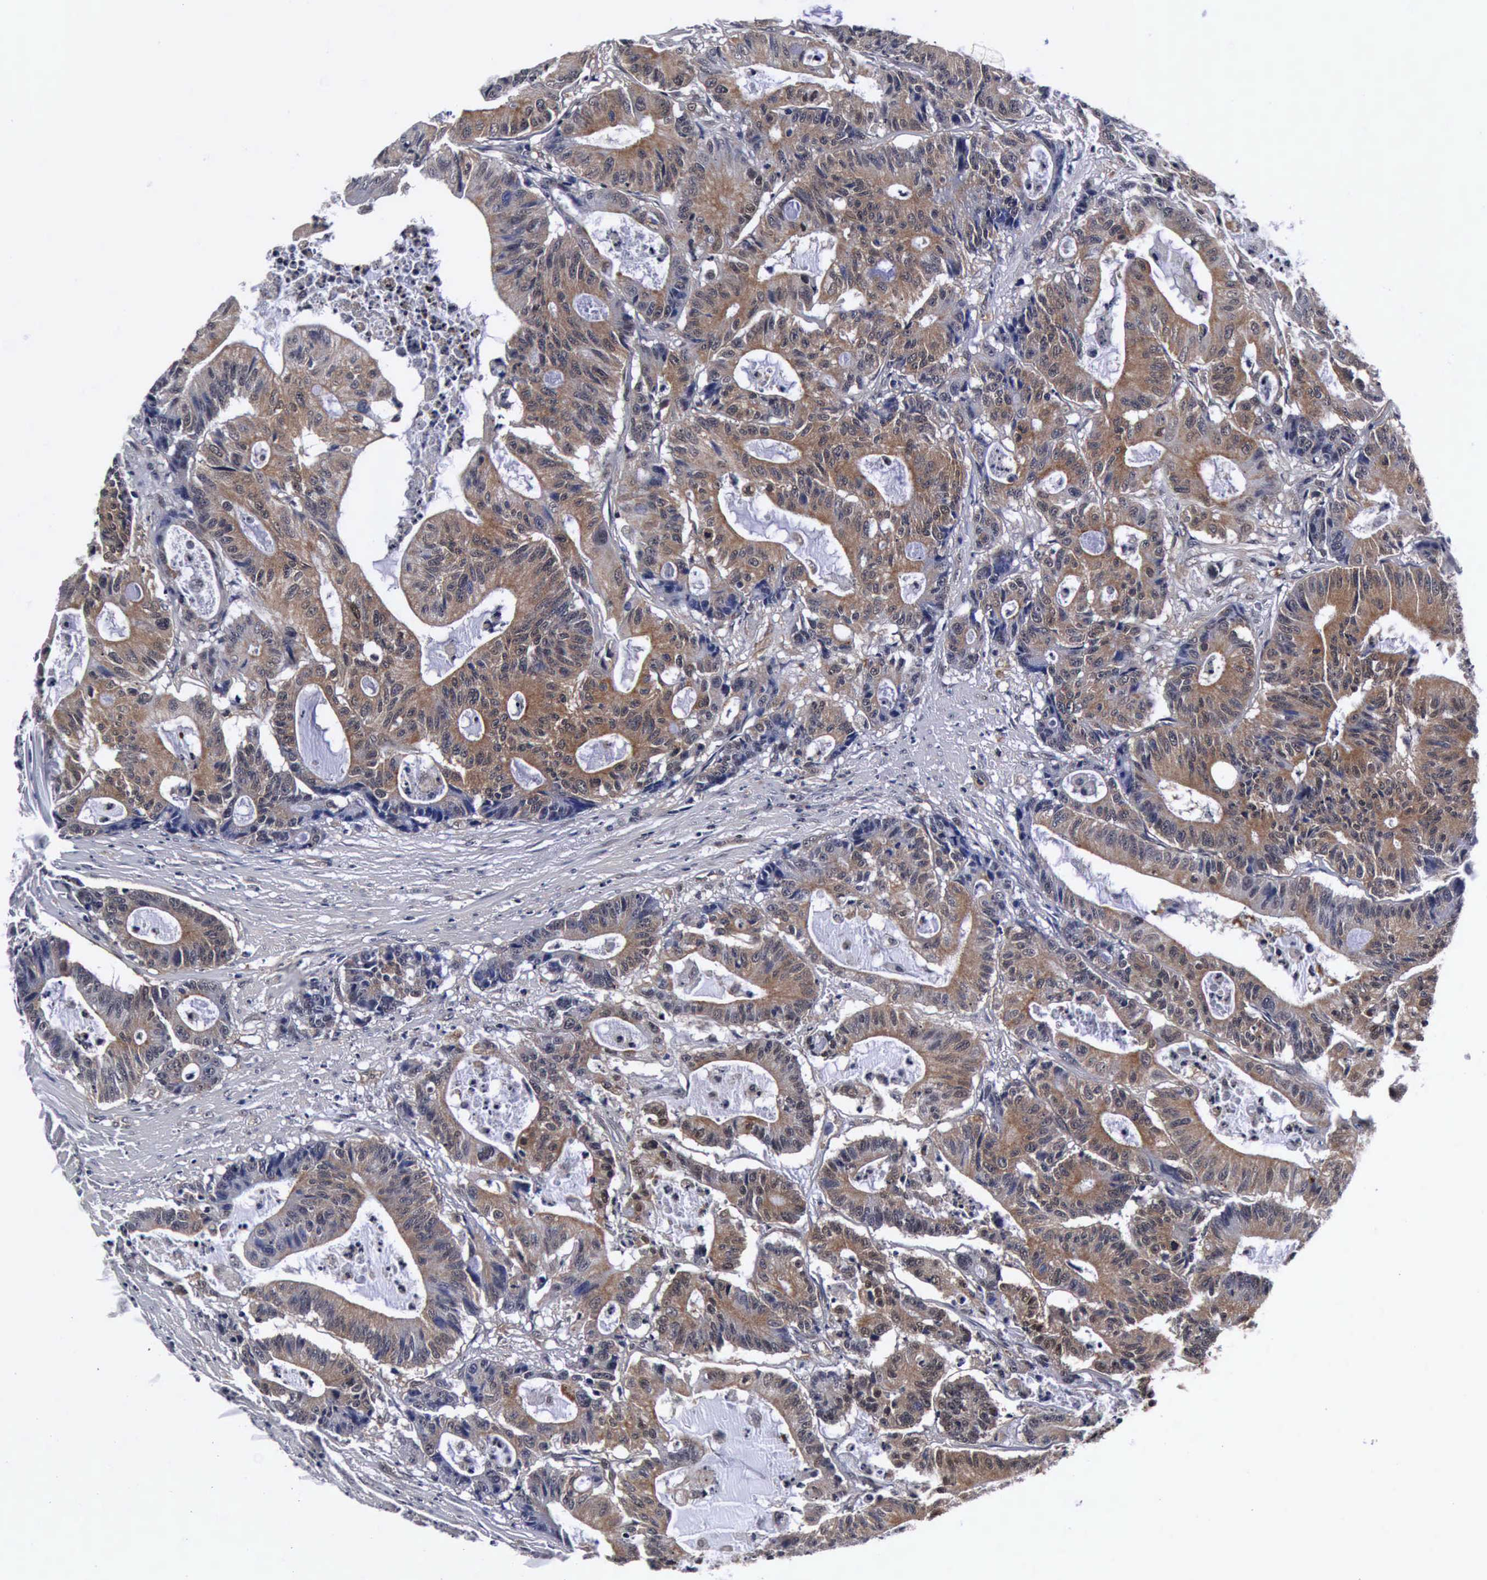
{"staining": {"intensity": "moderate", "quantity": "25%-75%", "location": "cytoplasmic/membranous"}, "tissue": "colorectal cancer", "cell_type": "Tumor cells", "image_type": "cancer", "snomed": [{"axis": "morphology", "description": "Adenocarcinoma, NOS"}, {"axis": "topography", "description": "Colon"}], "caption": "Immunohistochemical staining of human colorectal cancer displays medium levels of moderate cytoplasmic/membranous positivity in about 25%-75% of tumor cells.", "gene": "UBC", "patient": {"sex": "female", "age": 84}}